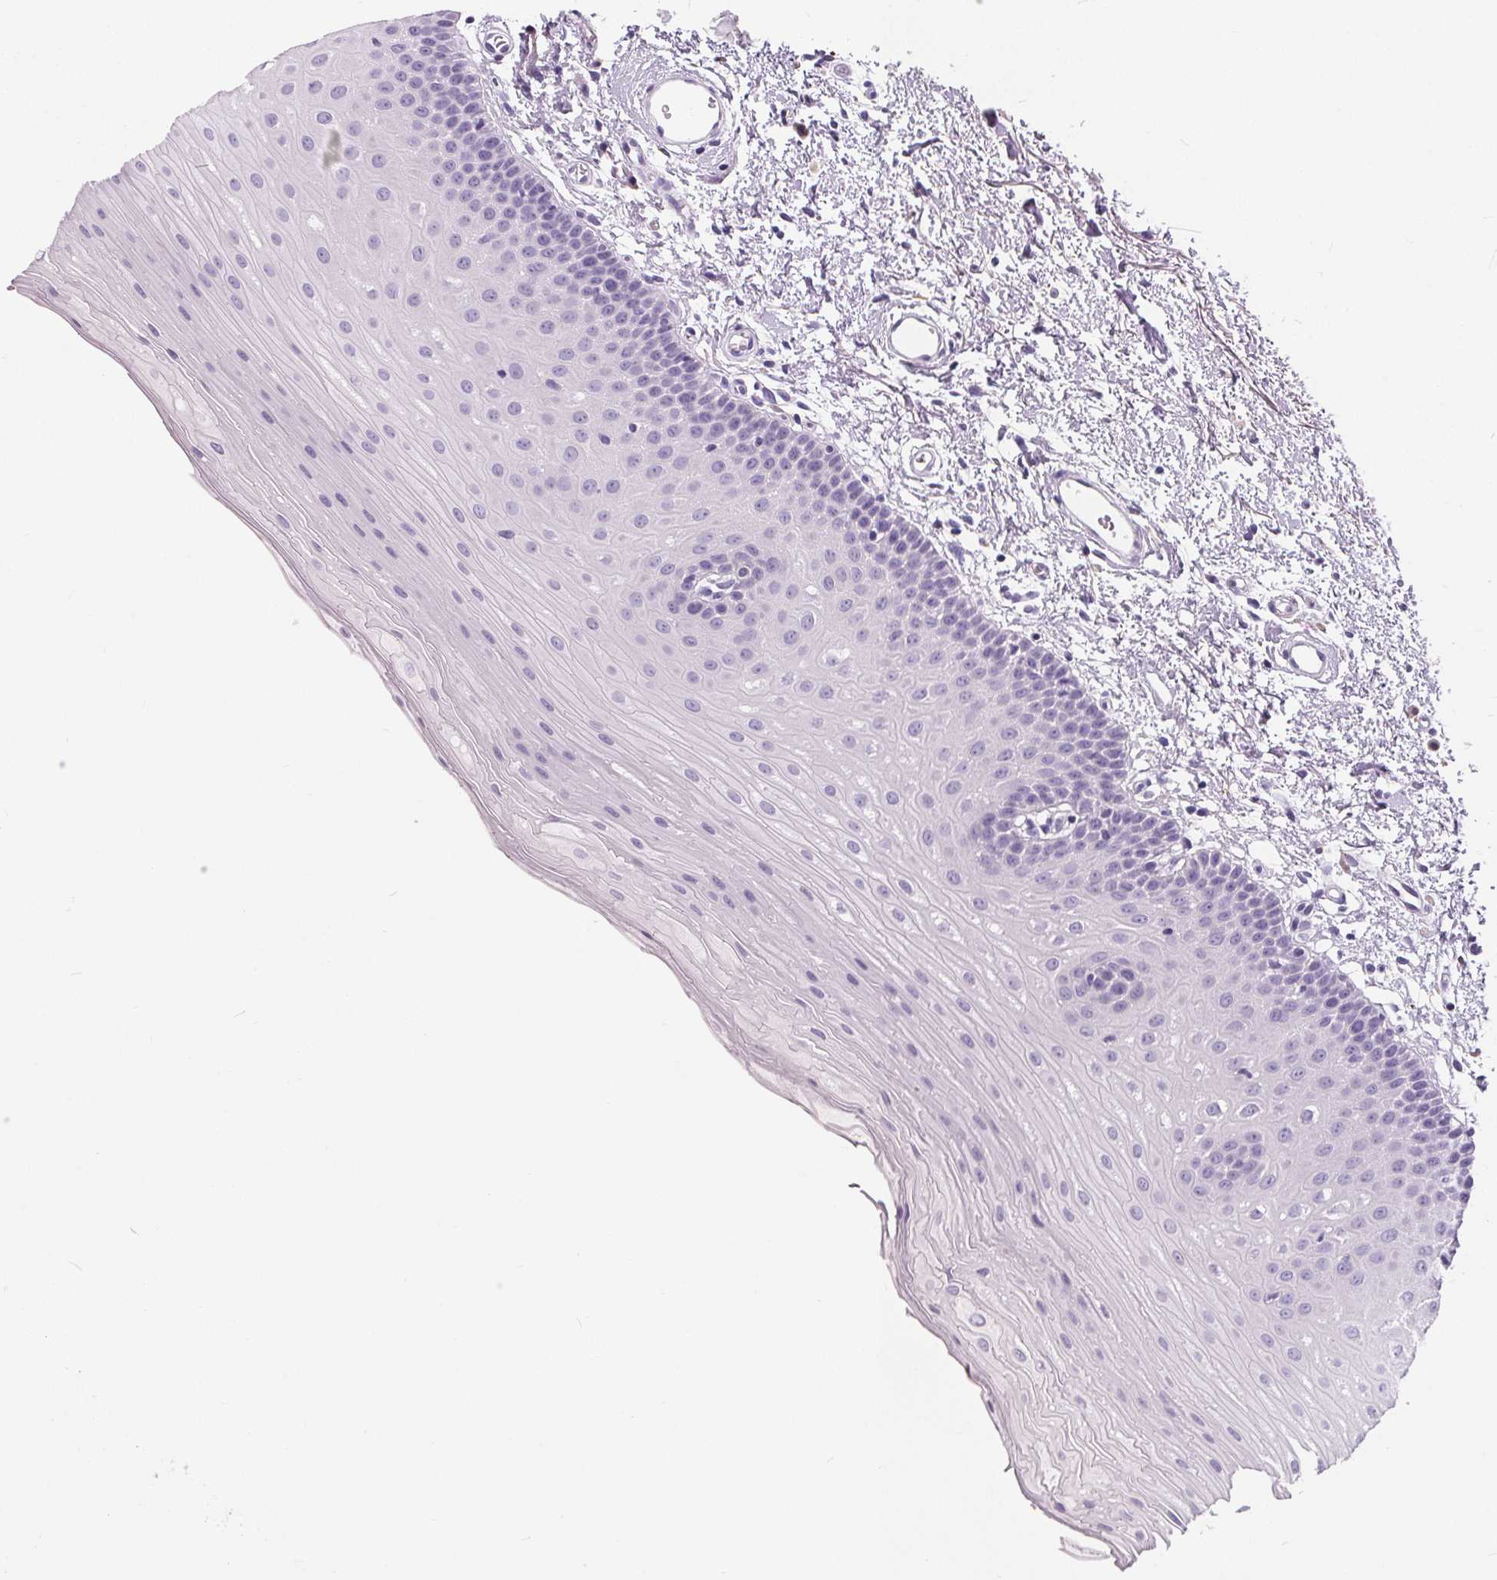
{"staining": {"intensity": "negative", "quantity": "none", "location": "none"}, "tissue": "oral mucosa", "cell_type": "Squamous epithelial cells", "image_type": "normal", "snomed": [{"axis": "morphology", "description": "Normal tissue, NOS"}, {"axis": "morphology", "description": "Adenocarcinoma, NOS"}, {"axis": "topography", "description": "Oral tissue"}, {"axis": "topography", "description": "Head-Neck"}], "caption": "IHC micrograph of unremarkable oral mucosa stained for a protein (brown), which demonstrates no positivity in squamous epithelial cells. Nuclei are stained in blue.", "gene": "ADRB1", "patient": {"sex": "female", "age": 57}}